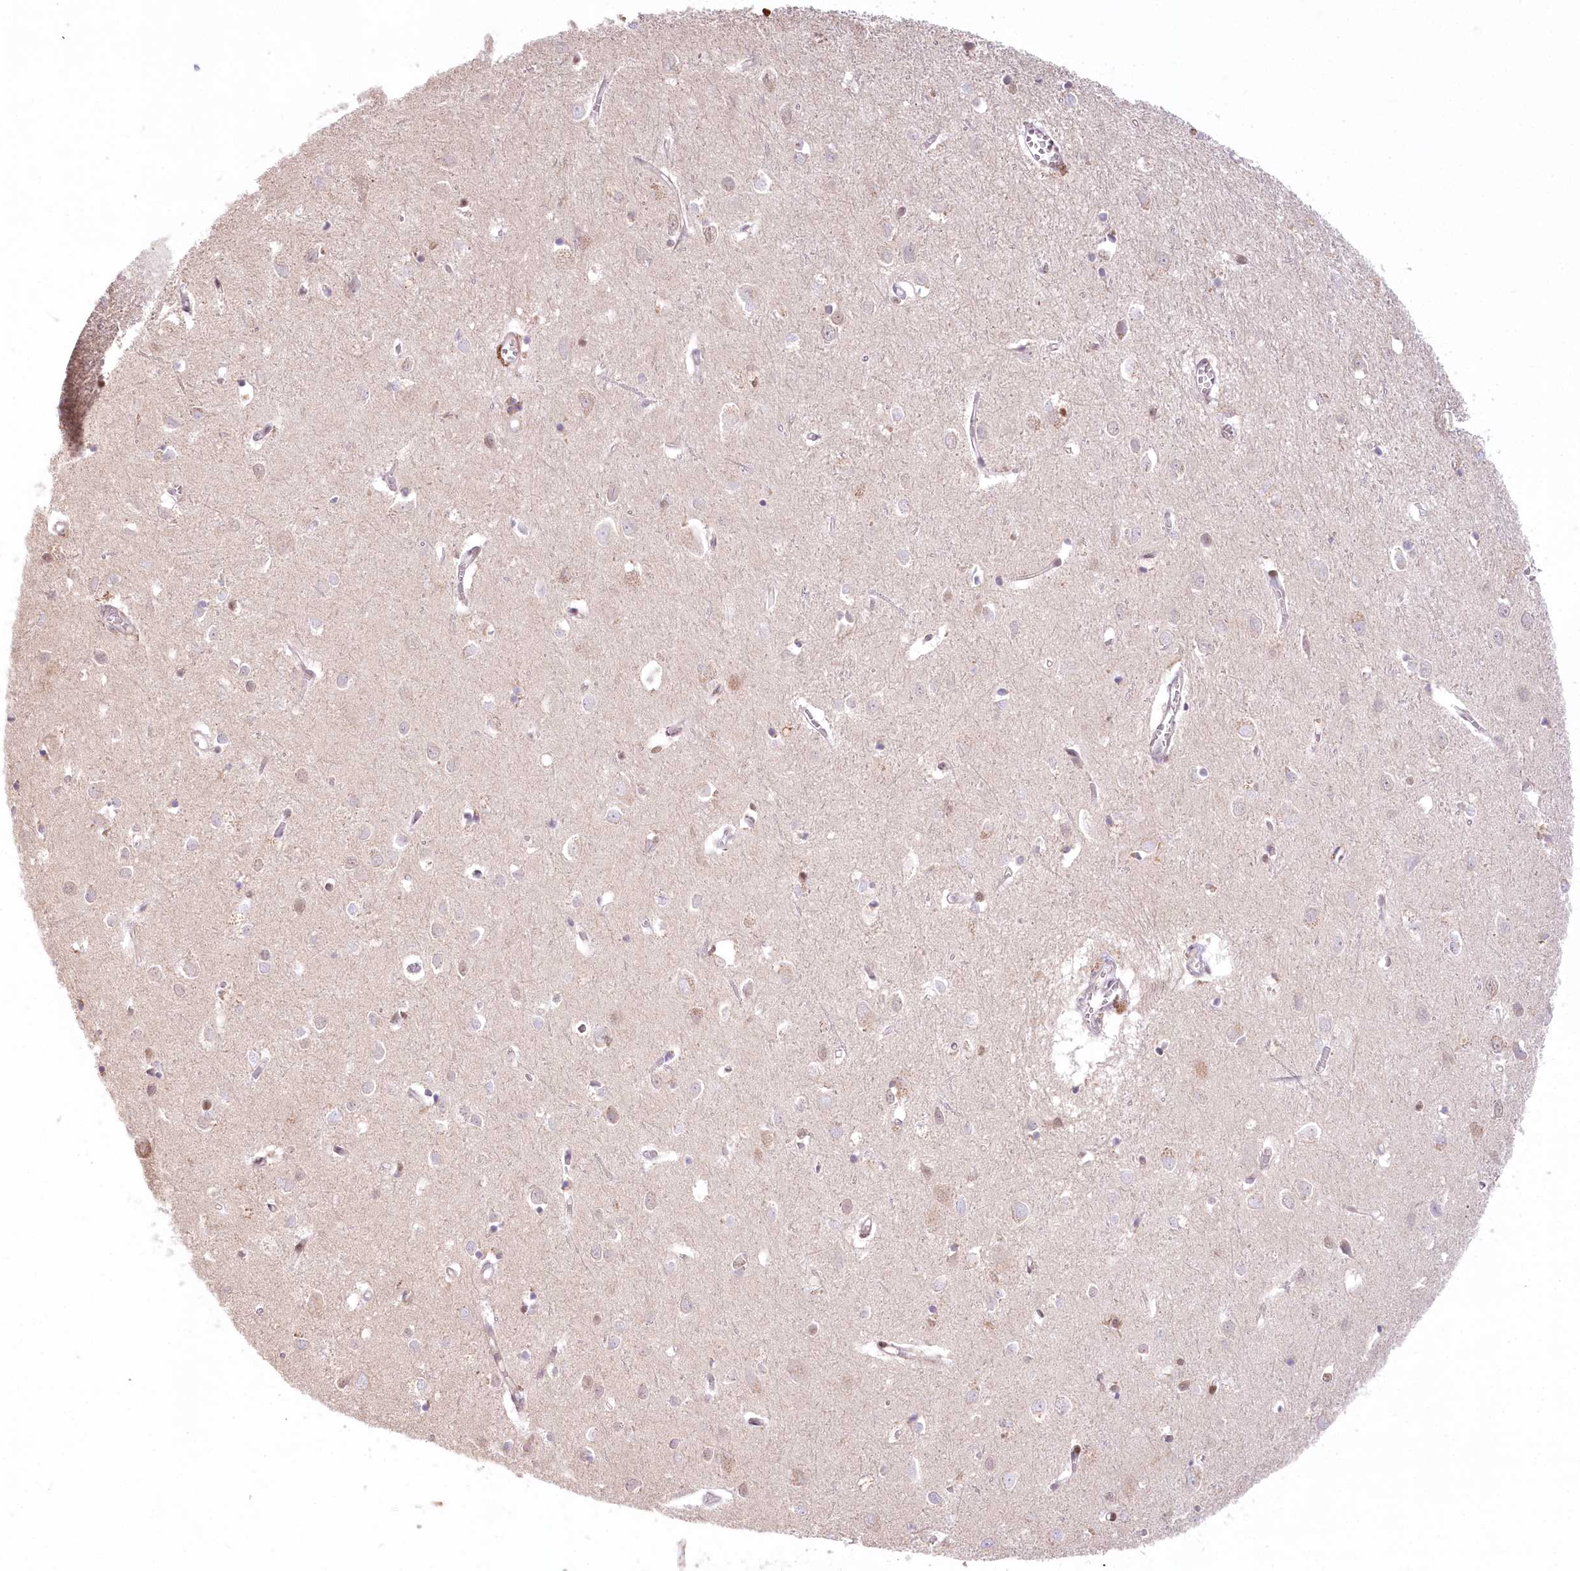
{"staining": {"intensity": "weak", "quantity": ">75%", "location": "cytoplasmic/membranous"}, "tissue": "cerebral cortex", "cell_type": "Endothelial cells", "image_type": "normal", "snomed": [{"axis": "morphology", "description": "Normal tissue, NOS"}, {"axis": "topography", "description": "Cerebral cortex"}], "caption": "Cerebral cortex stained for a protein (brown) exhibits weak cytoplasmic/membranous positive expression in approximately >75% of endothelial cells.", "gene": "PYURF", "patient": {"sex": "female", "age": 64}}